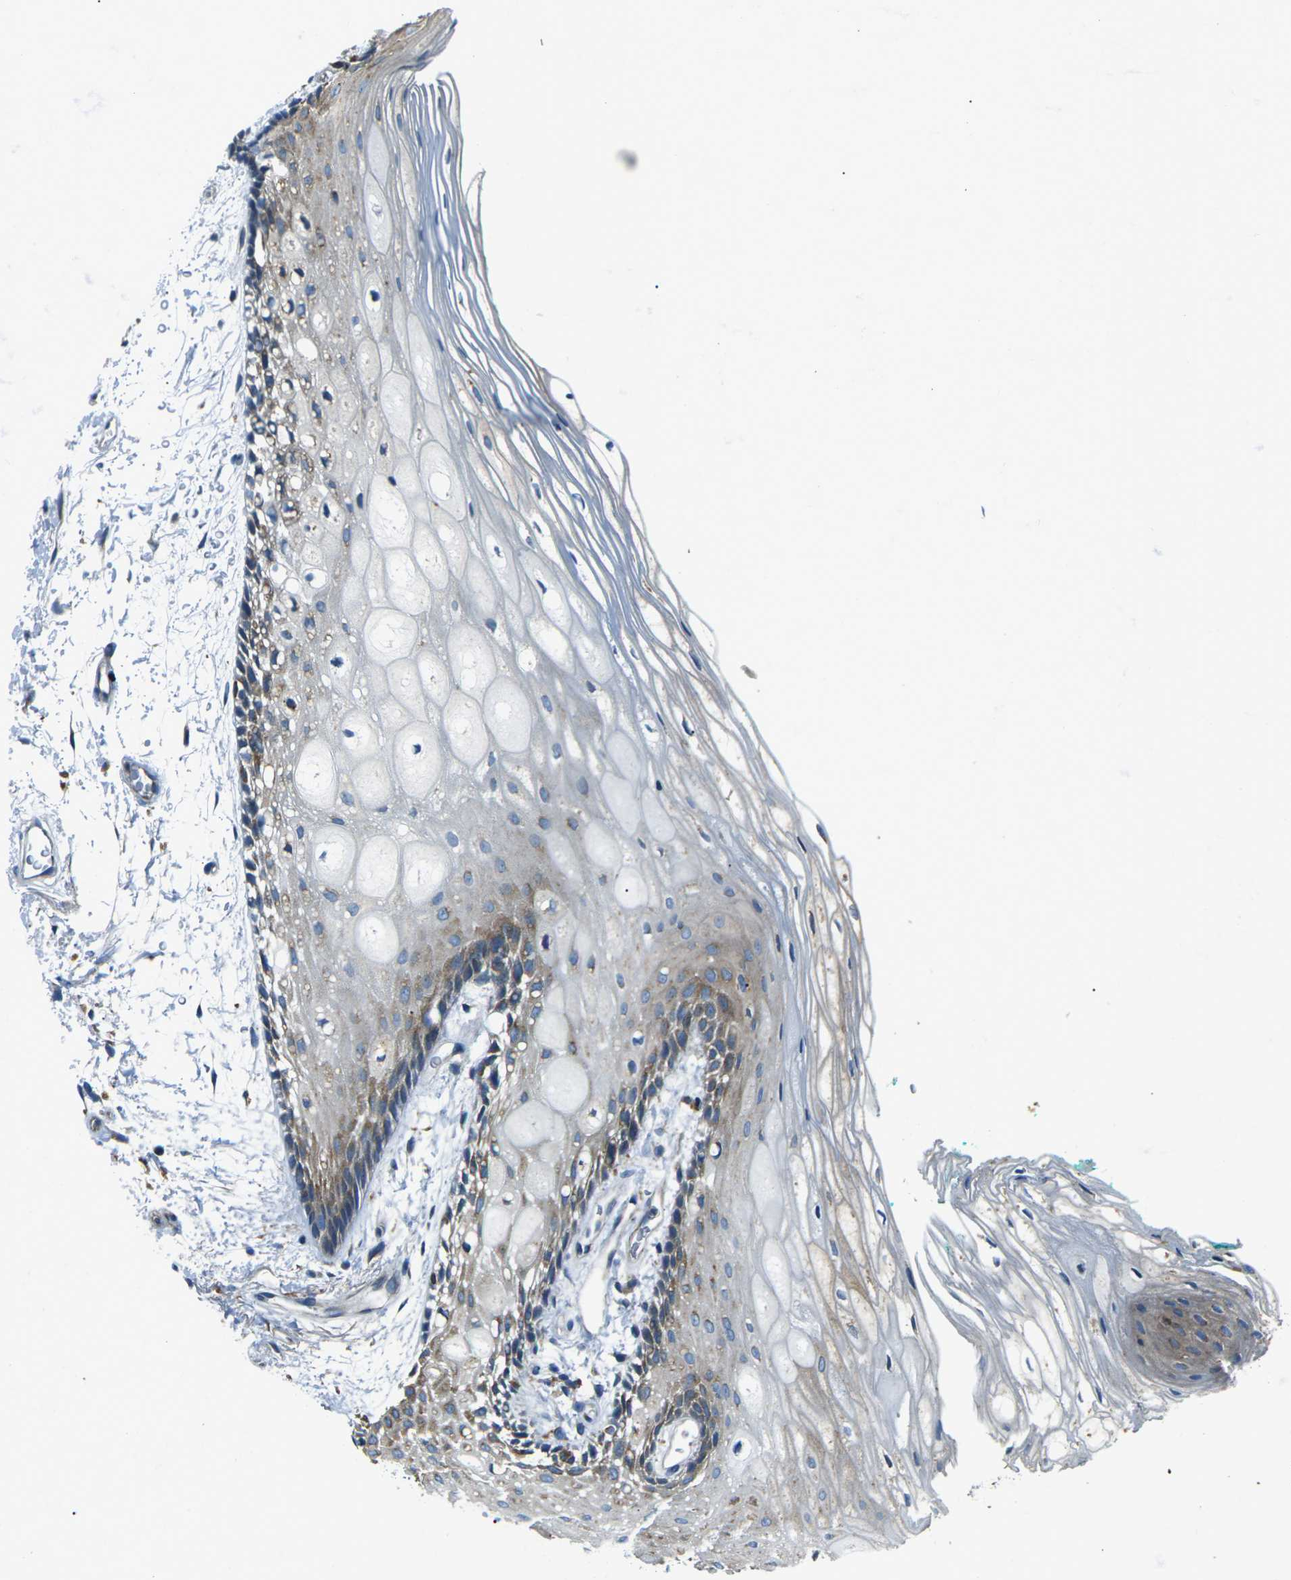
{"staining": {"intensity": "moderate", "quantity": "25%-75%", "location": "cytoplasmic/membranous"}, "tissue": "oral mucosa", "cell_type": "Squamous epithelial cells", "image_type": "normal", "snomed": [{"axis": "morphology", "description": "Normal tissue, NOS"}, {"axis": "topography", "description": "Skeletal muscle"}, {"axis": "topography", "description": "Oral tissue"}, {"axis": "topography", "description": "Peripheral nerve tissue"}], "caption": "IHC of normal oral mucosa reveals medium levels of moderate cytoplasmic/membranous expression in approximately 25%-75% of squamous epithelial cells.", "gene": "CDK17", "patient": {"sex": "female", "age": 84}}